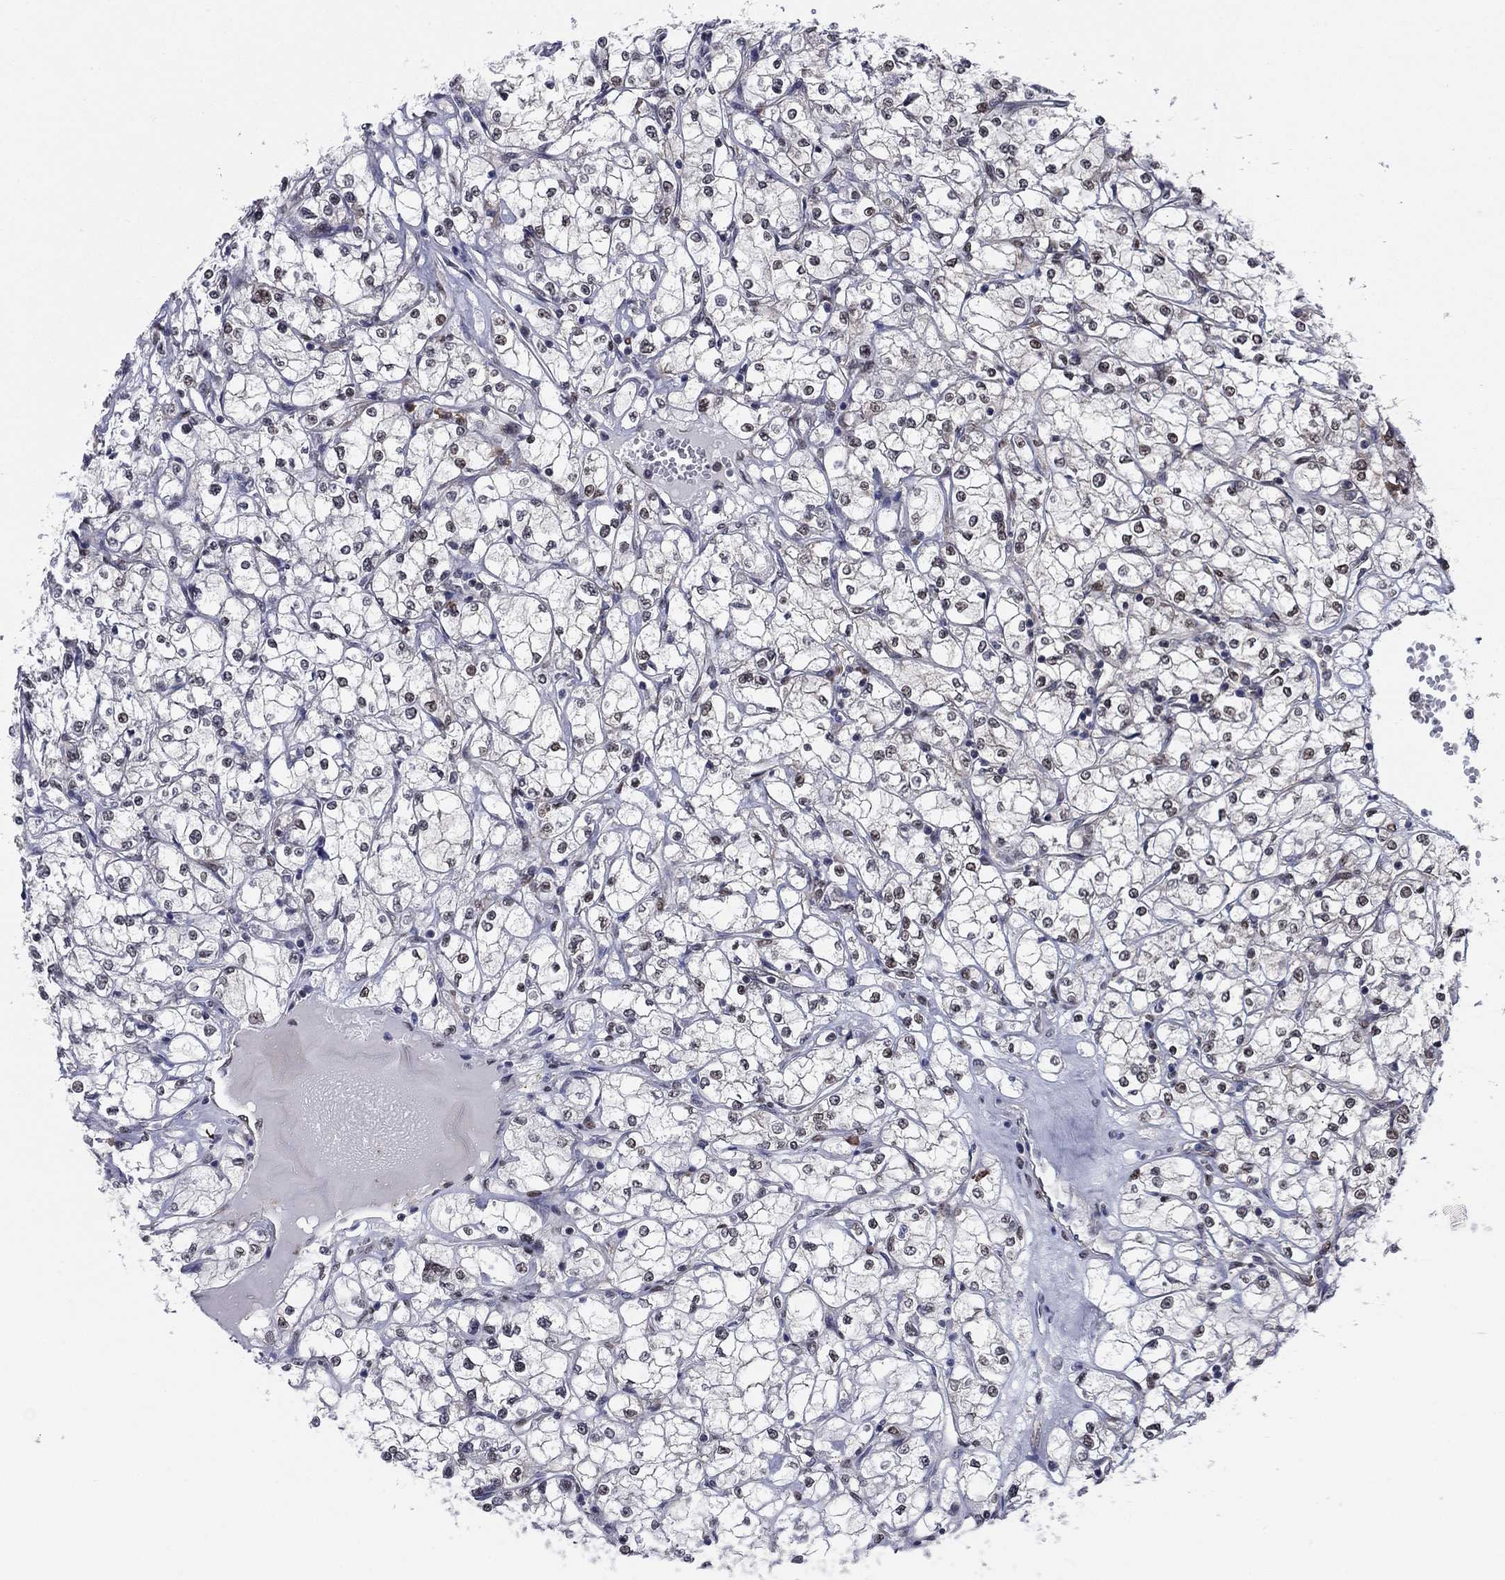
{"staining": {"intensity": "negative", "quantity": "none", "location": "none"}, "tissue": "renal cancer", "cell_type": "Tumor cells", "image_type": "cancer", "snomed": [{"axis": "morphology", "description": "Adenocarcinoma, NOS"}, {"axis": "topography", "description": "Kidney"}], "caption": "Micrograph shows no significant protein positivity in tumor cells of renal adenocarcinoma. (Stains: DAB (3,3'-diaminobenzidine) immunohistochemistry (IHC) with hematoxylin counter stain, Microscopy: brightfield microscopy at high magnification).", "gene": "FKBP4", "patient": {"sex": "male", "age": 67}}